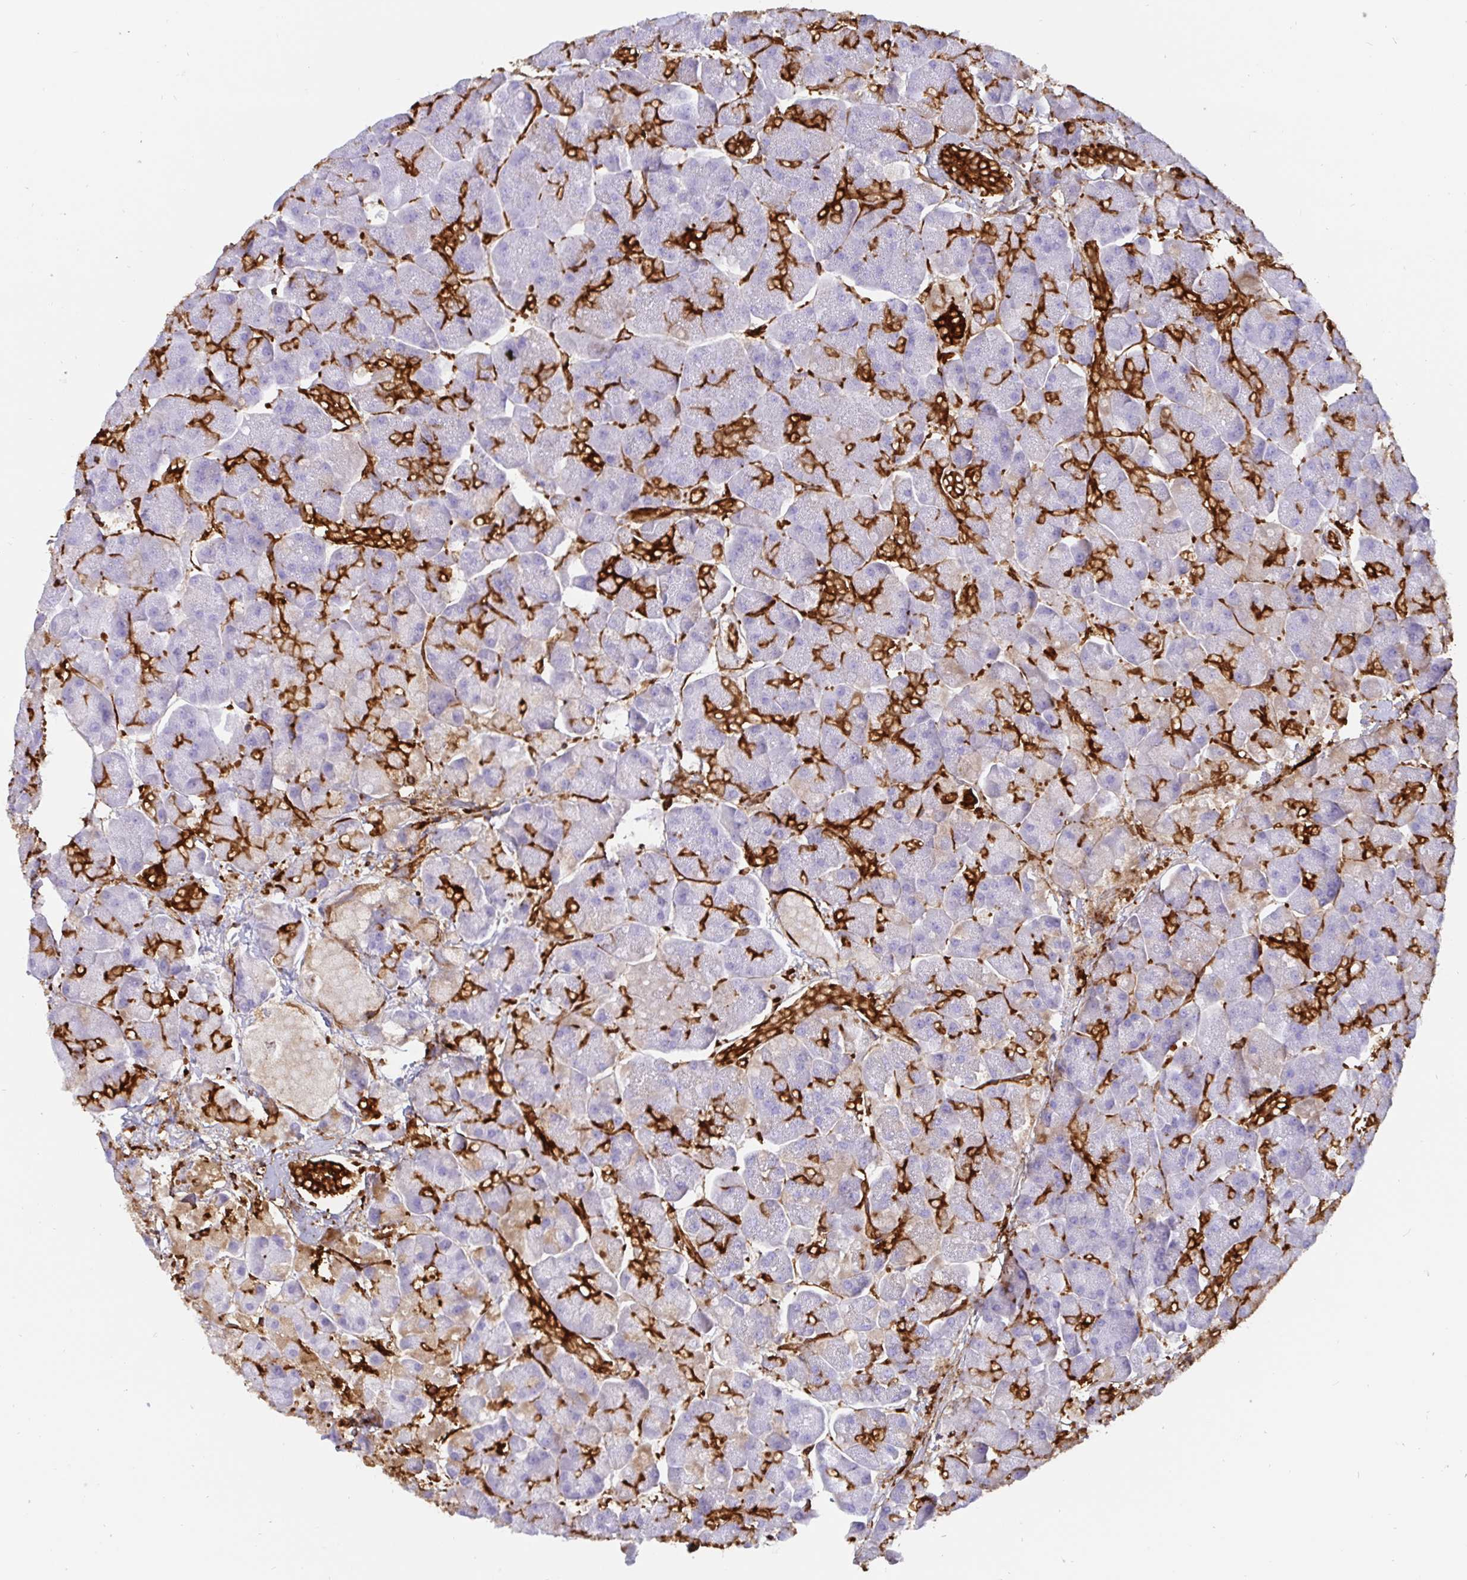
{"staining": {"intensity": "strong", "quantity": "<25%", "location": "cytoplasmic/membranous"}, "tissue": "pancreas", "cell_type": "Exocrine glandular cells", "image_type": "normal", "snomed": [{"axis": "morphology", "description": "Normal tissue, NOS"}, {"axis": "topography", "description": "Pancreas"}, {"axis": "topography", "description": "Peripheral nerve tissue"}], "caption": "IHC staining of unremarkable pancreas, which demonstrates medium levels of strong cytoplasmic/membranous positivity in approximately <25% of exocrine glandular cells indicating strong cytoplasmic/membranous protein positivity. The staining was performed using DAB (brown) for protein detection and nuclei were counterstained in hematoxylin (blue).", "gene": "ANXA2", "patient": {"sex": "male", "age": 54}}